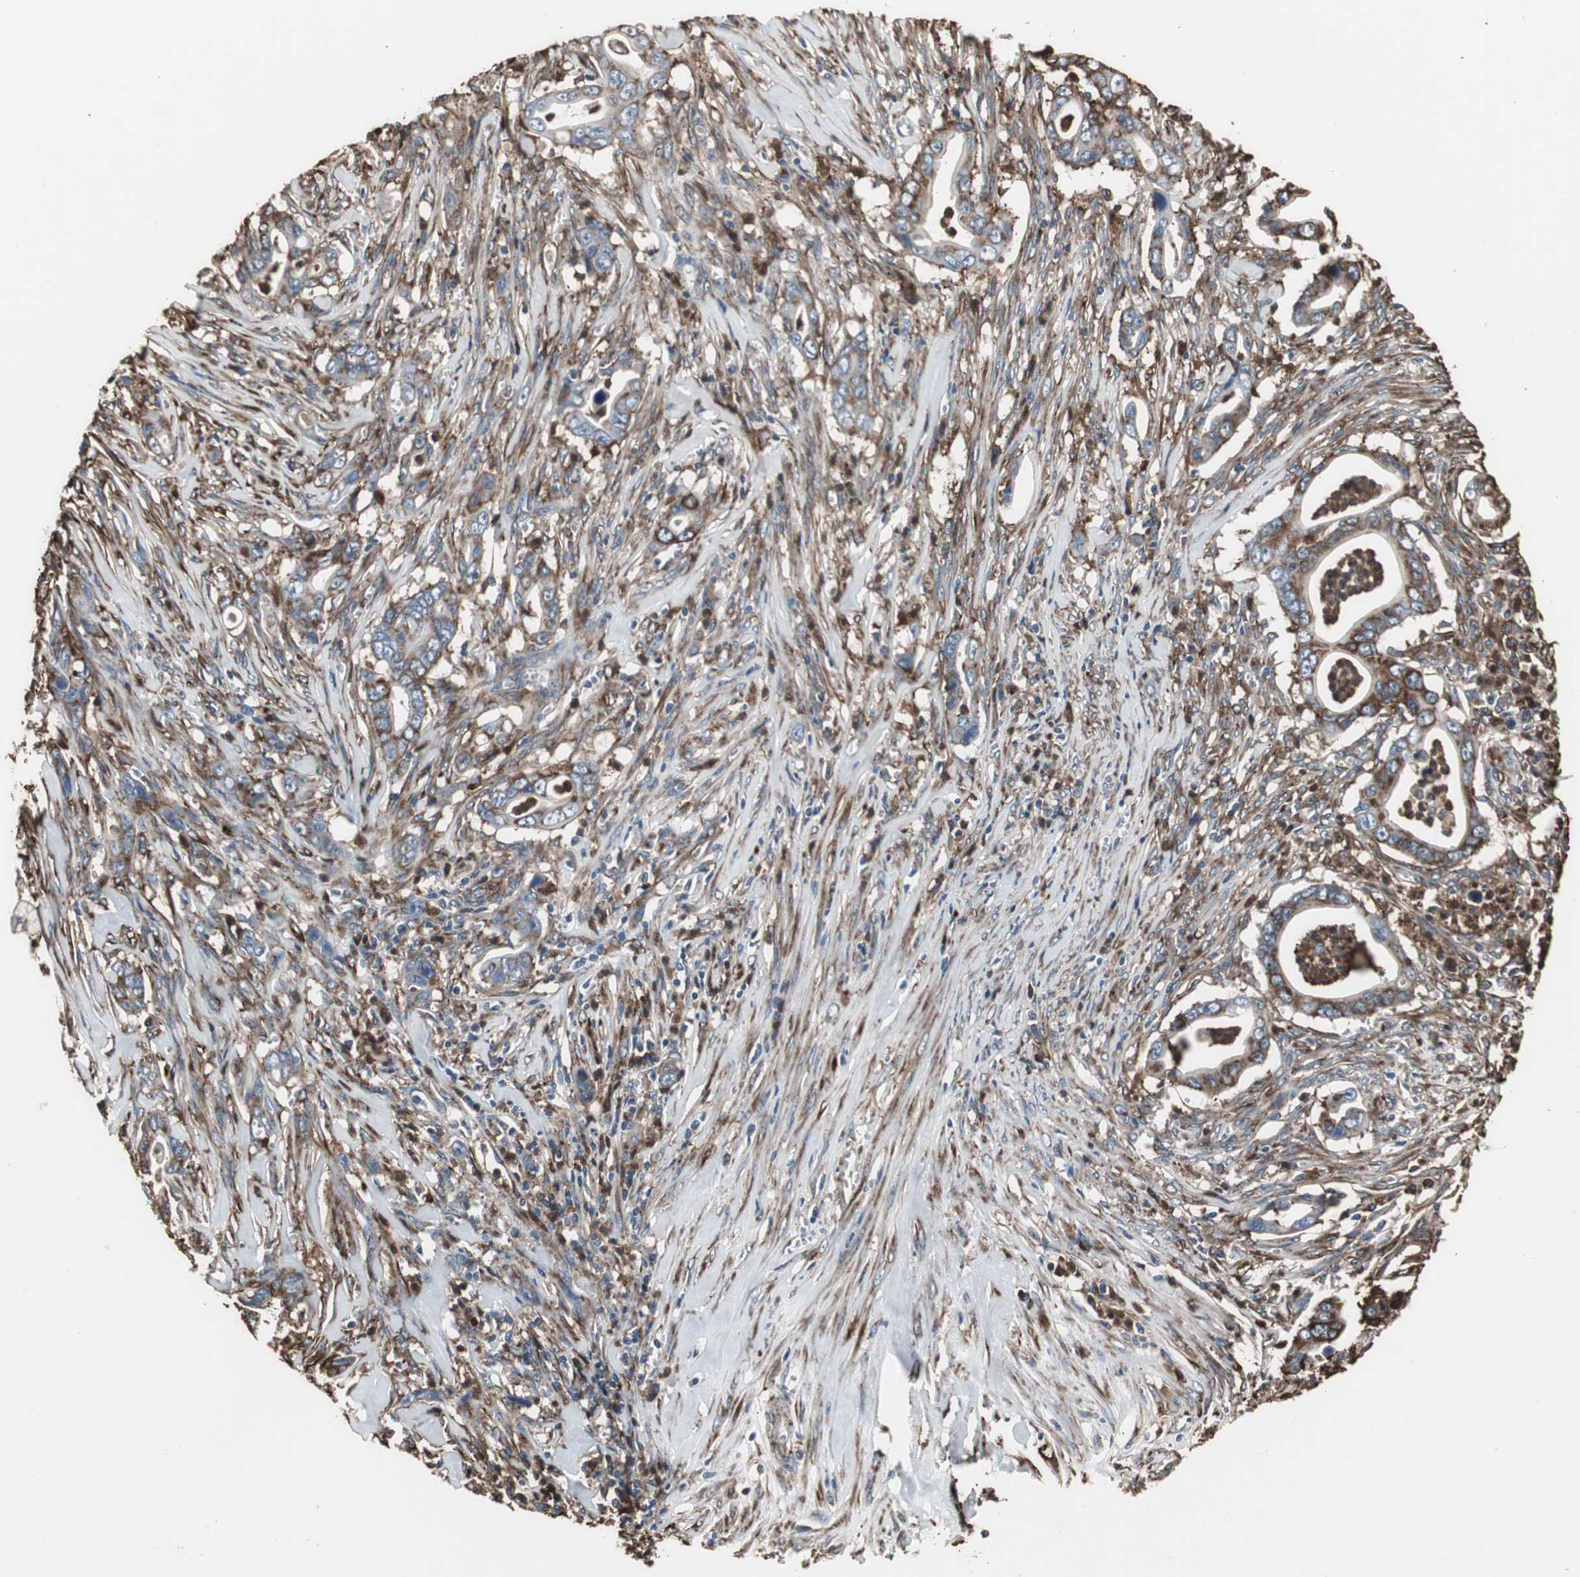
{"staining": {"intensity": "moderate", "quantity": ">75%", "location": "cytoplasmic/membranous"}, "tissue": "pancreatic cancer", "cell_type": "Tumor cells", "image_type": "cancer", "snomed": [{"axis": "morphology", "description": "Adenocarcinoma, NOS"}, {"axis": "topography", "description": "Pancreas"}], "caption": "Immunohistochemistry (DAB) staining of pancreatic cancer shows moderate cytoplasmic/membranous protein staining in about >75% of tumor cells.", "gene": "CALU", "patient": {"sex": "male", "age": 59}}